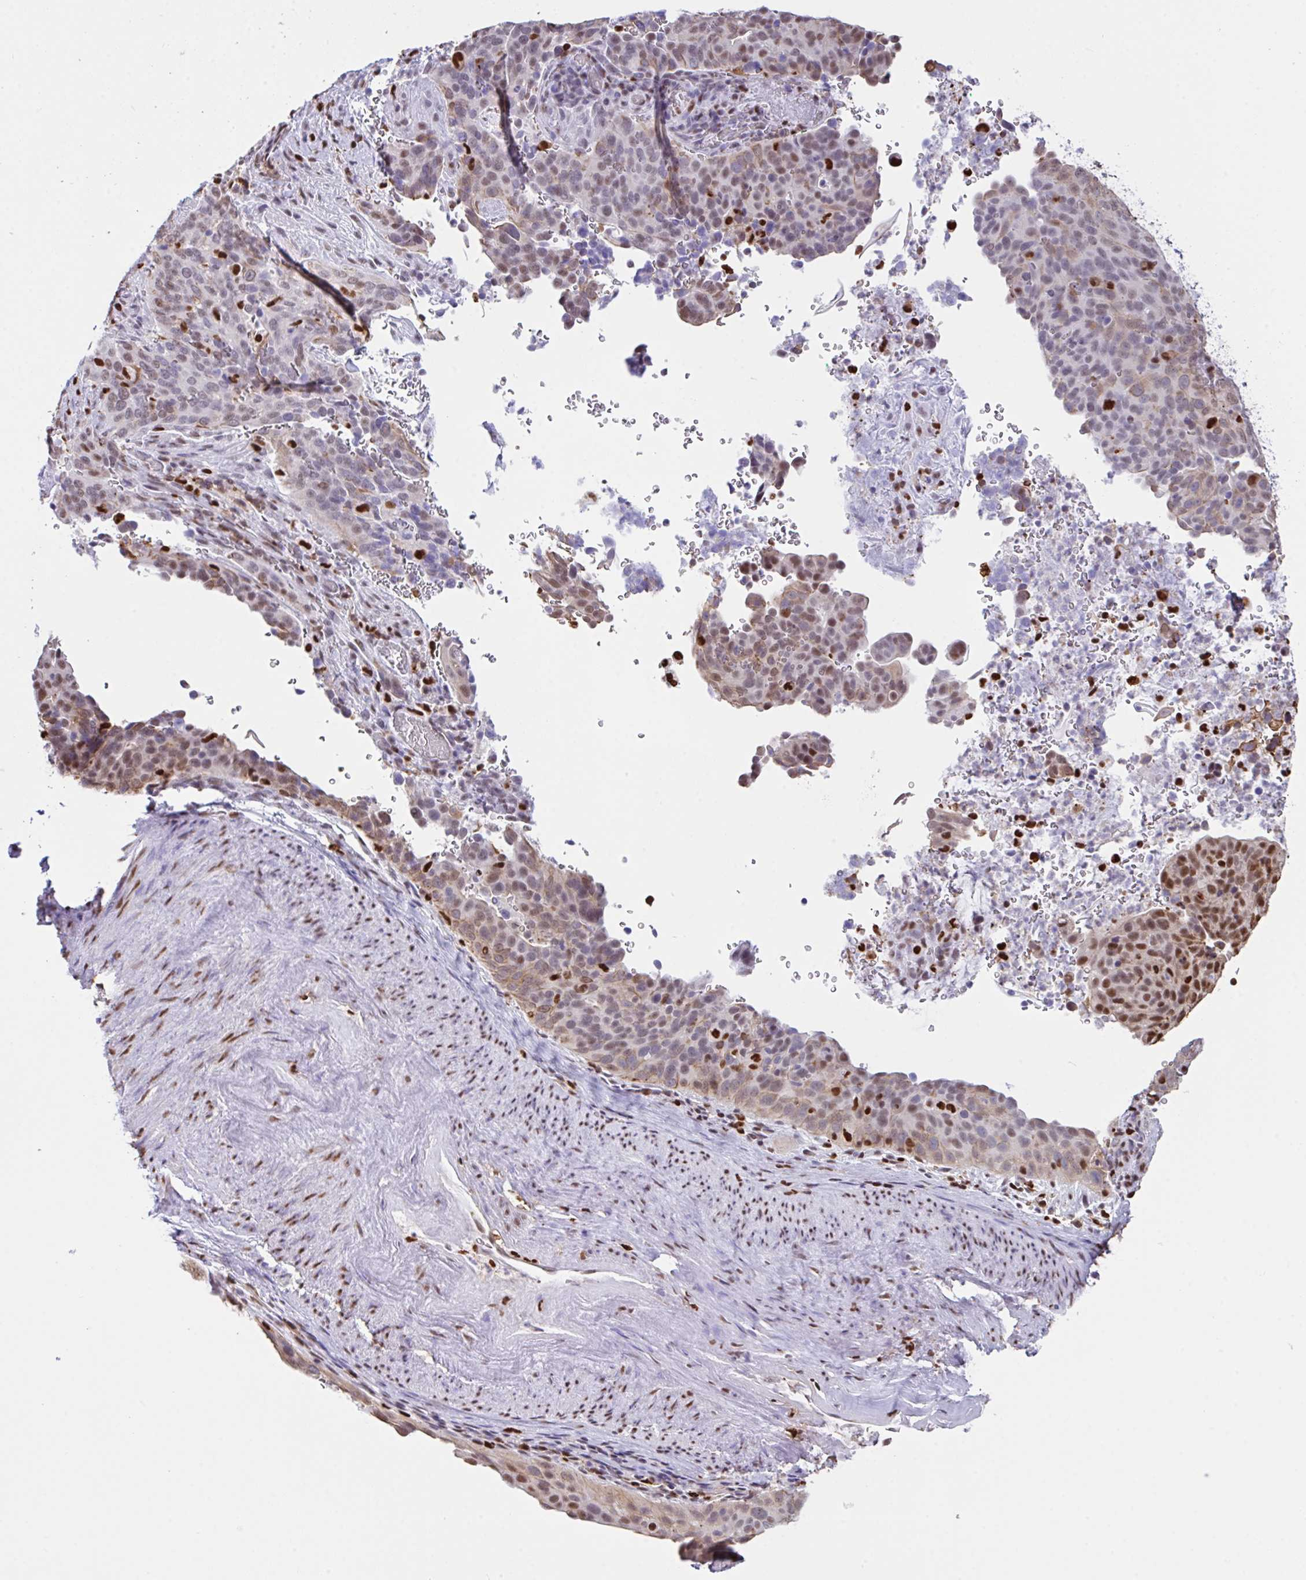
{"staining": {"intensity": "moderate", "quantity": "25%-75%", "location": "nuclear"}, "tissue": "cervical cancer", "cell_type": "Tumor cells", "image_type": "cancer", "snomed": [{"axis": "morphology", "description": "Squamous cell carcinoma, NOS"}, {"axis": "topography", "description": "Cervix"}], "caption": "Squamous cell carcinoma (cervical) was stained to show a protein in brown. There is medium levels of moderate nuclear expression in approximately 25%-75% of tumor cells. (IHC, brightfield microscopy, high magnification).", "gene": "BTBD10", "patient": {"sex": "female", "age": 38}}